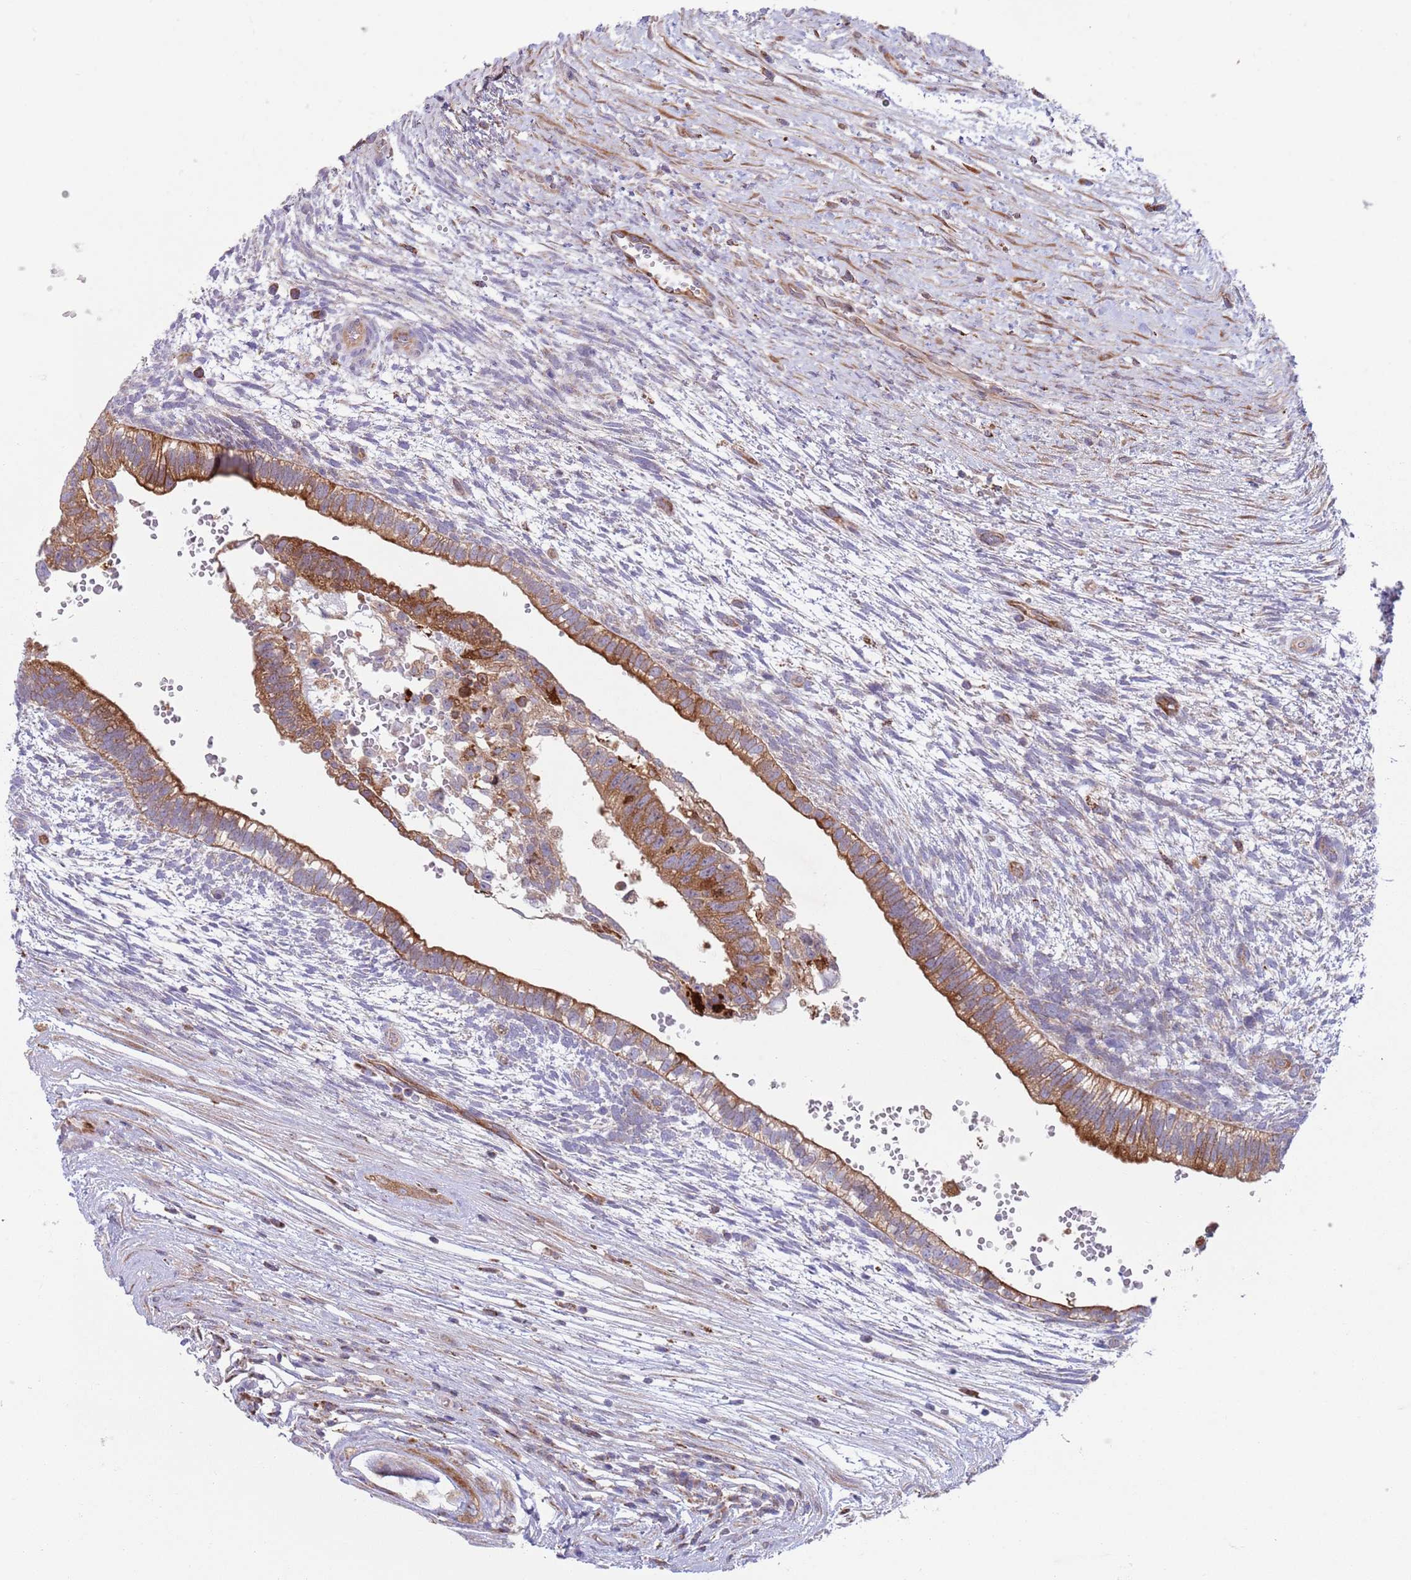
{"staining": {"intensity": "moderate", "quantity": ">75%", "location": "cytoplasmic/membranous"}, "tissue": "testis cancer", "cell_type": "Tumor cells", "image_type": "cancer", "snomed": [{"axis": "morphology", "description": "Normal tissue, NOS"}, {"axis": "morphology", "description": "Carcinoma, Embryonal, NOS"}, {"axis": "topography", "description": "Testis"}], "caption": "Human testis cancer stained with a brown dye displays moderate cytoplasmic/membranous positive staining in about >75% of tumor cells.", "gene": "ZMYM5", "patient": {"sex": "male", "age": 32}}